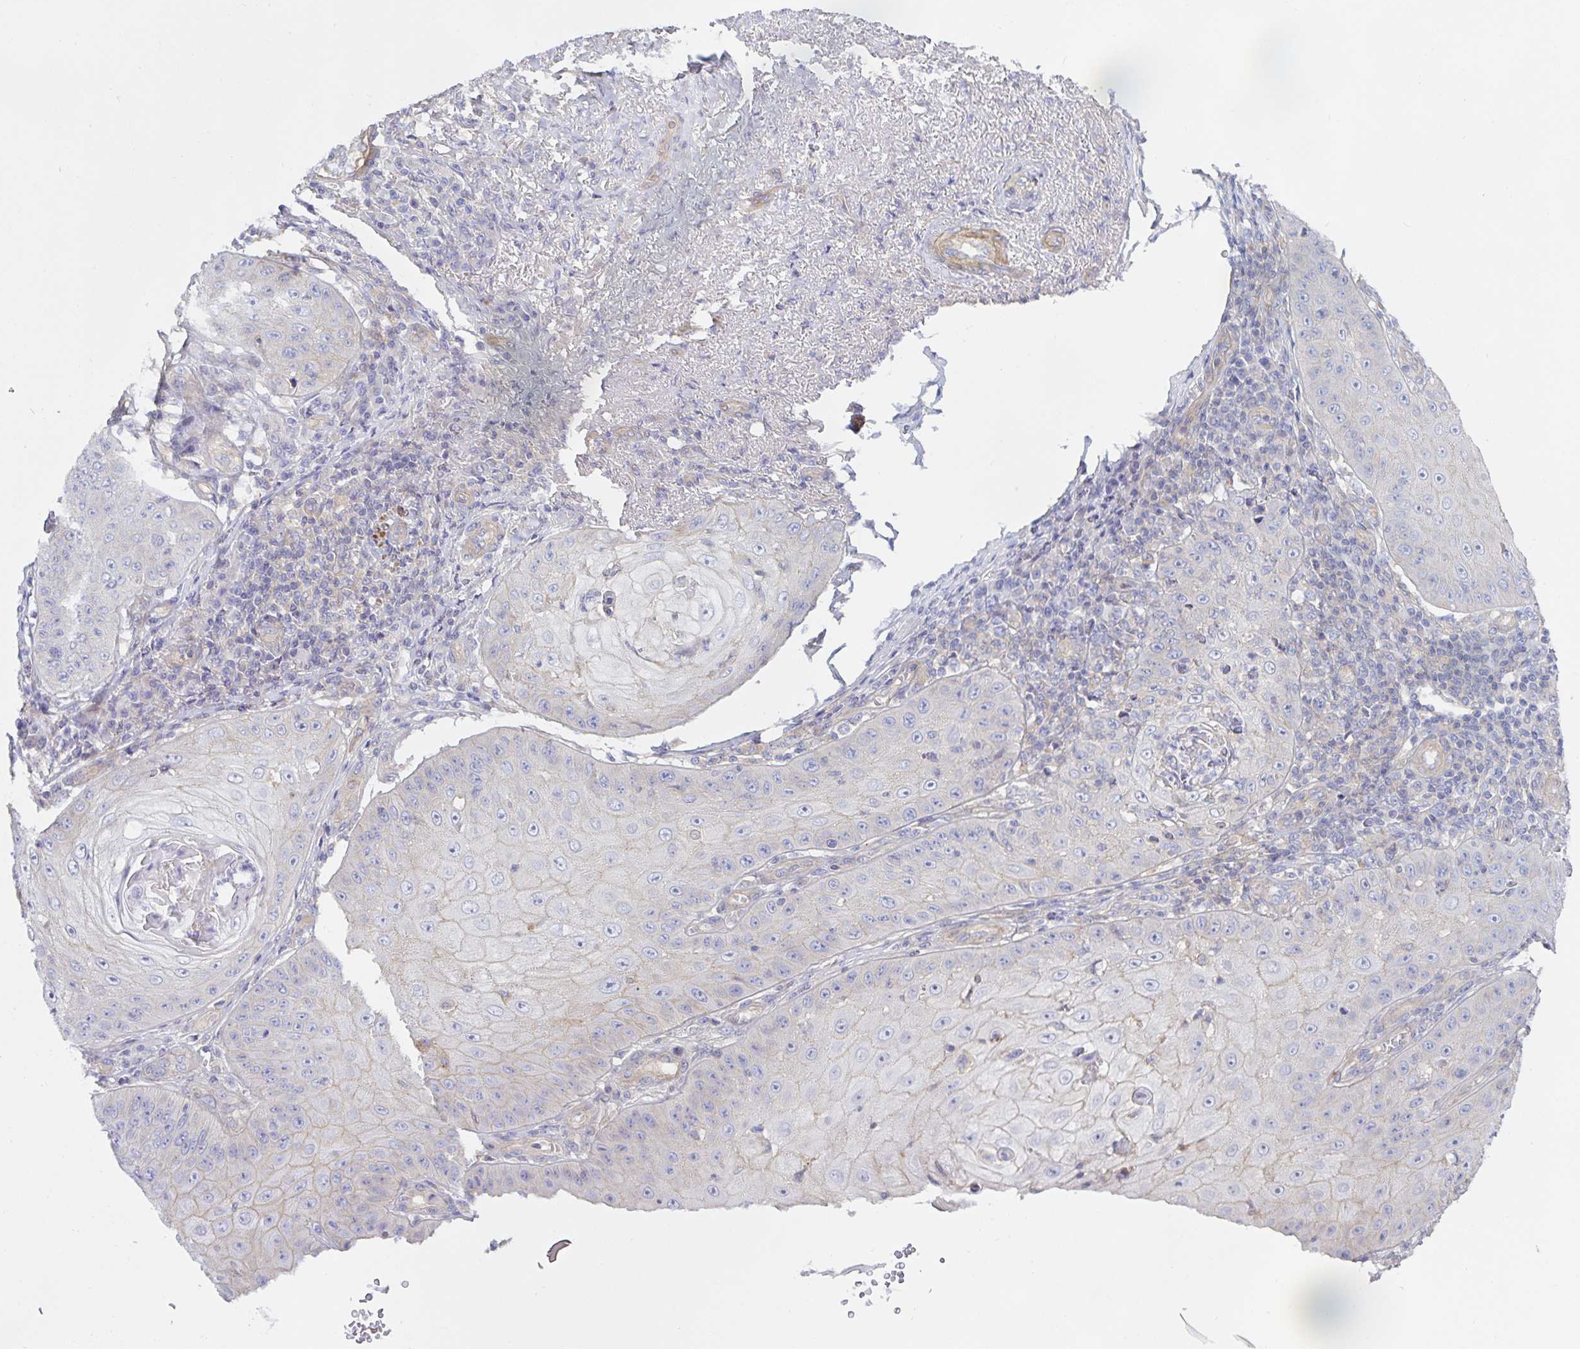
{"staining": {"intensity": "negative", "quantity": "none", "location": "none"}, "tissue": "skin cancer", "cell_type": "Tumor cells", "image_type": "cancer", "snomed": [{"axis": "morphology", "description": "Squamous cell carcinoma, NOS"}, {"axis": "topography", "description": "Skin"}], "caption": "High power microscopy histopathology image of an immunohistochemistry (IHC) micrograph of squamous cell carcinoma (skin), revealing no significant expression in tumor cells.", "gene": "METTL22", "patient": {"sex": "male", "age": 70}}